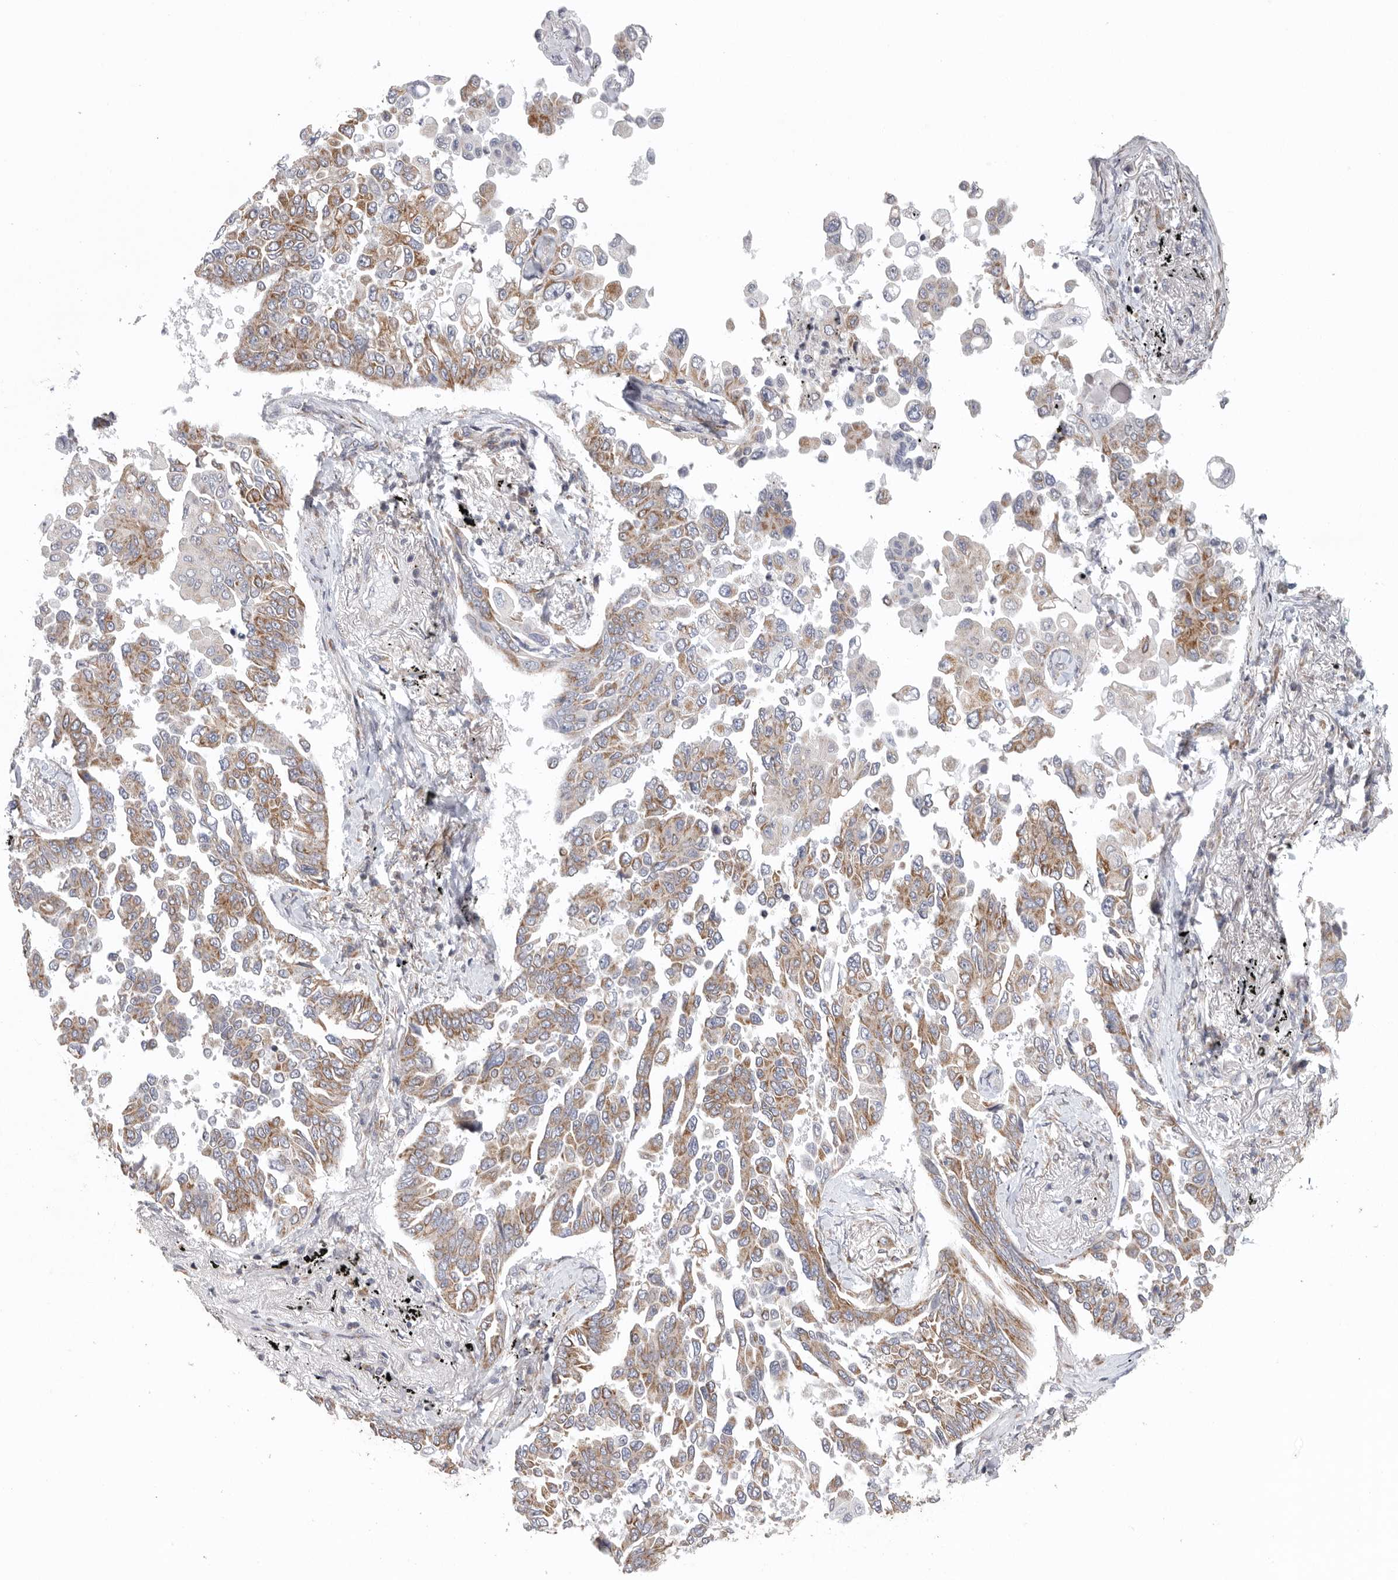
{"staining": {"intensity": "moderate", "quantity": "25%-75%", "location": "cytoplasmic/membranous"}, "tissue": "lung cancer", "cell_type": "Tumor cells", "image_type": "cancer", "snomed": [{"axis": "morphology", "description": "Adenocarcinoma, NOS"}, {"axis": "topography", "description": "Lung"}], "caption": "Adenocarcinoma (lung) tissue reveals moderate cytoplasmic/membranous expression in approximately 25%-75% of tumor cells, visualized by immunohistochemistry.", "gene": "FKBP8", "patient": {"sex": "female", "age": 67}}